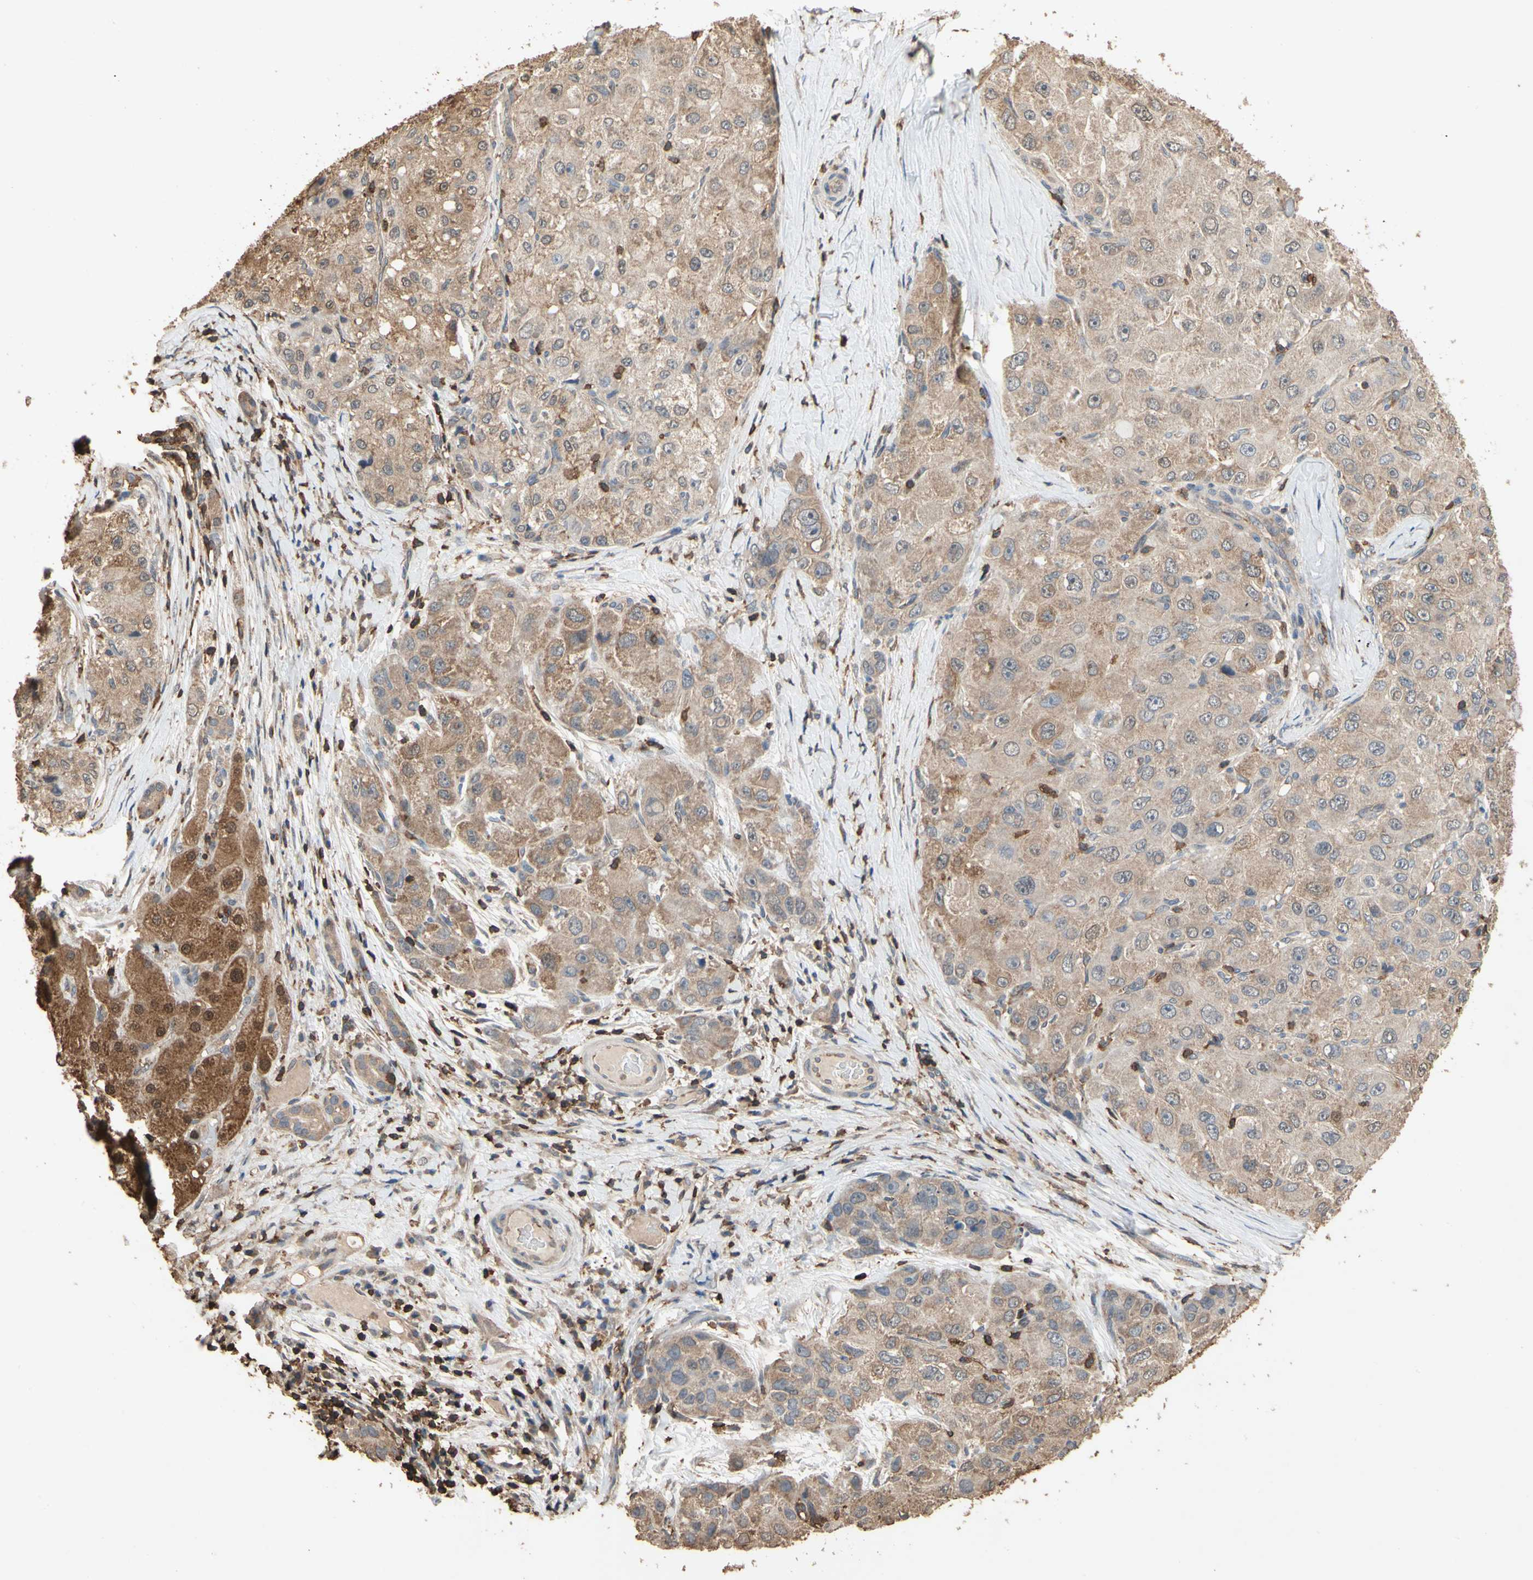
{"staining": {"intensity": "weak", "quantity": ">75%", "location": "cytoplasmic/membranous"}, "tissue": "liver cancer", "cell_type": "Tumor cells", "image_type": "cancer", "snomed": [{"axis": "morphology", "description": "Carcinoma, Hepatocellular, NOS"}, {"axis": "topography", "description": "Liver"}], "caption": "Human liver cancer stained with a protein marker reveals weak staining in tumor cells.", "gene": "MAP3K10", "patient": {"sex": "male", "age": 80}}